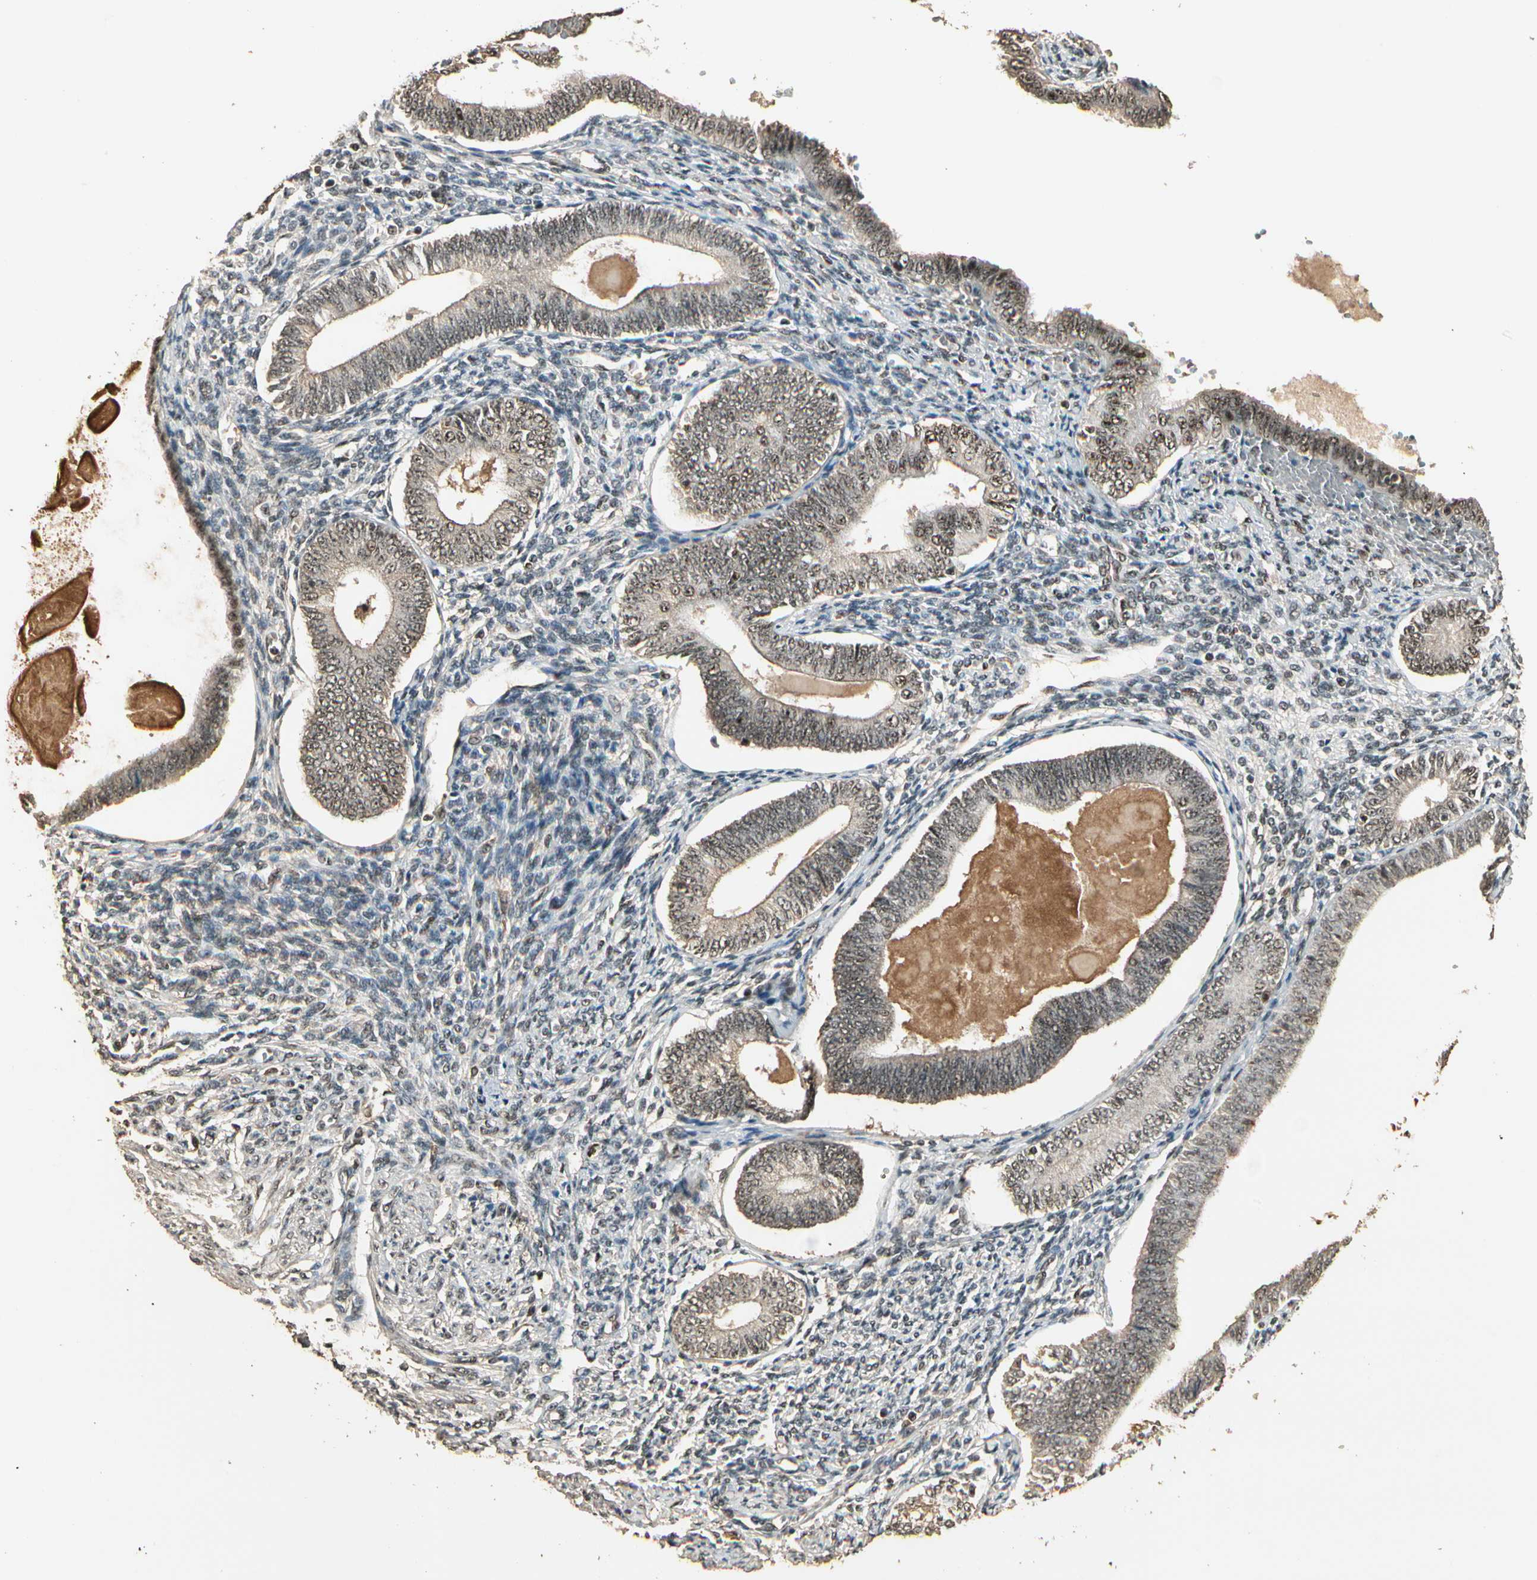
{"staining": {"intensity": "weak", "quantity": "25%-75%", "location": "nuclear"}, "tissue": "endometrium", "cell_type": "Cells in endometrial stroma", "image_type": "normal", "snomed": [{"axis": "morphology", "description": "Normal tissue, NOS"}, {"axis": "topography", "description": "Endometrium"}], "caption": "Brown immunohistochemical staining in benign endometrium shows weak nuclear staining in about 25%-75% of cells in endometrial stroma.", "gene": "RBM25", "patient": {"sex": "female", "age": 82}}